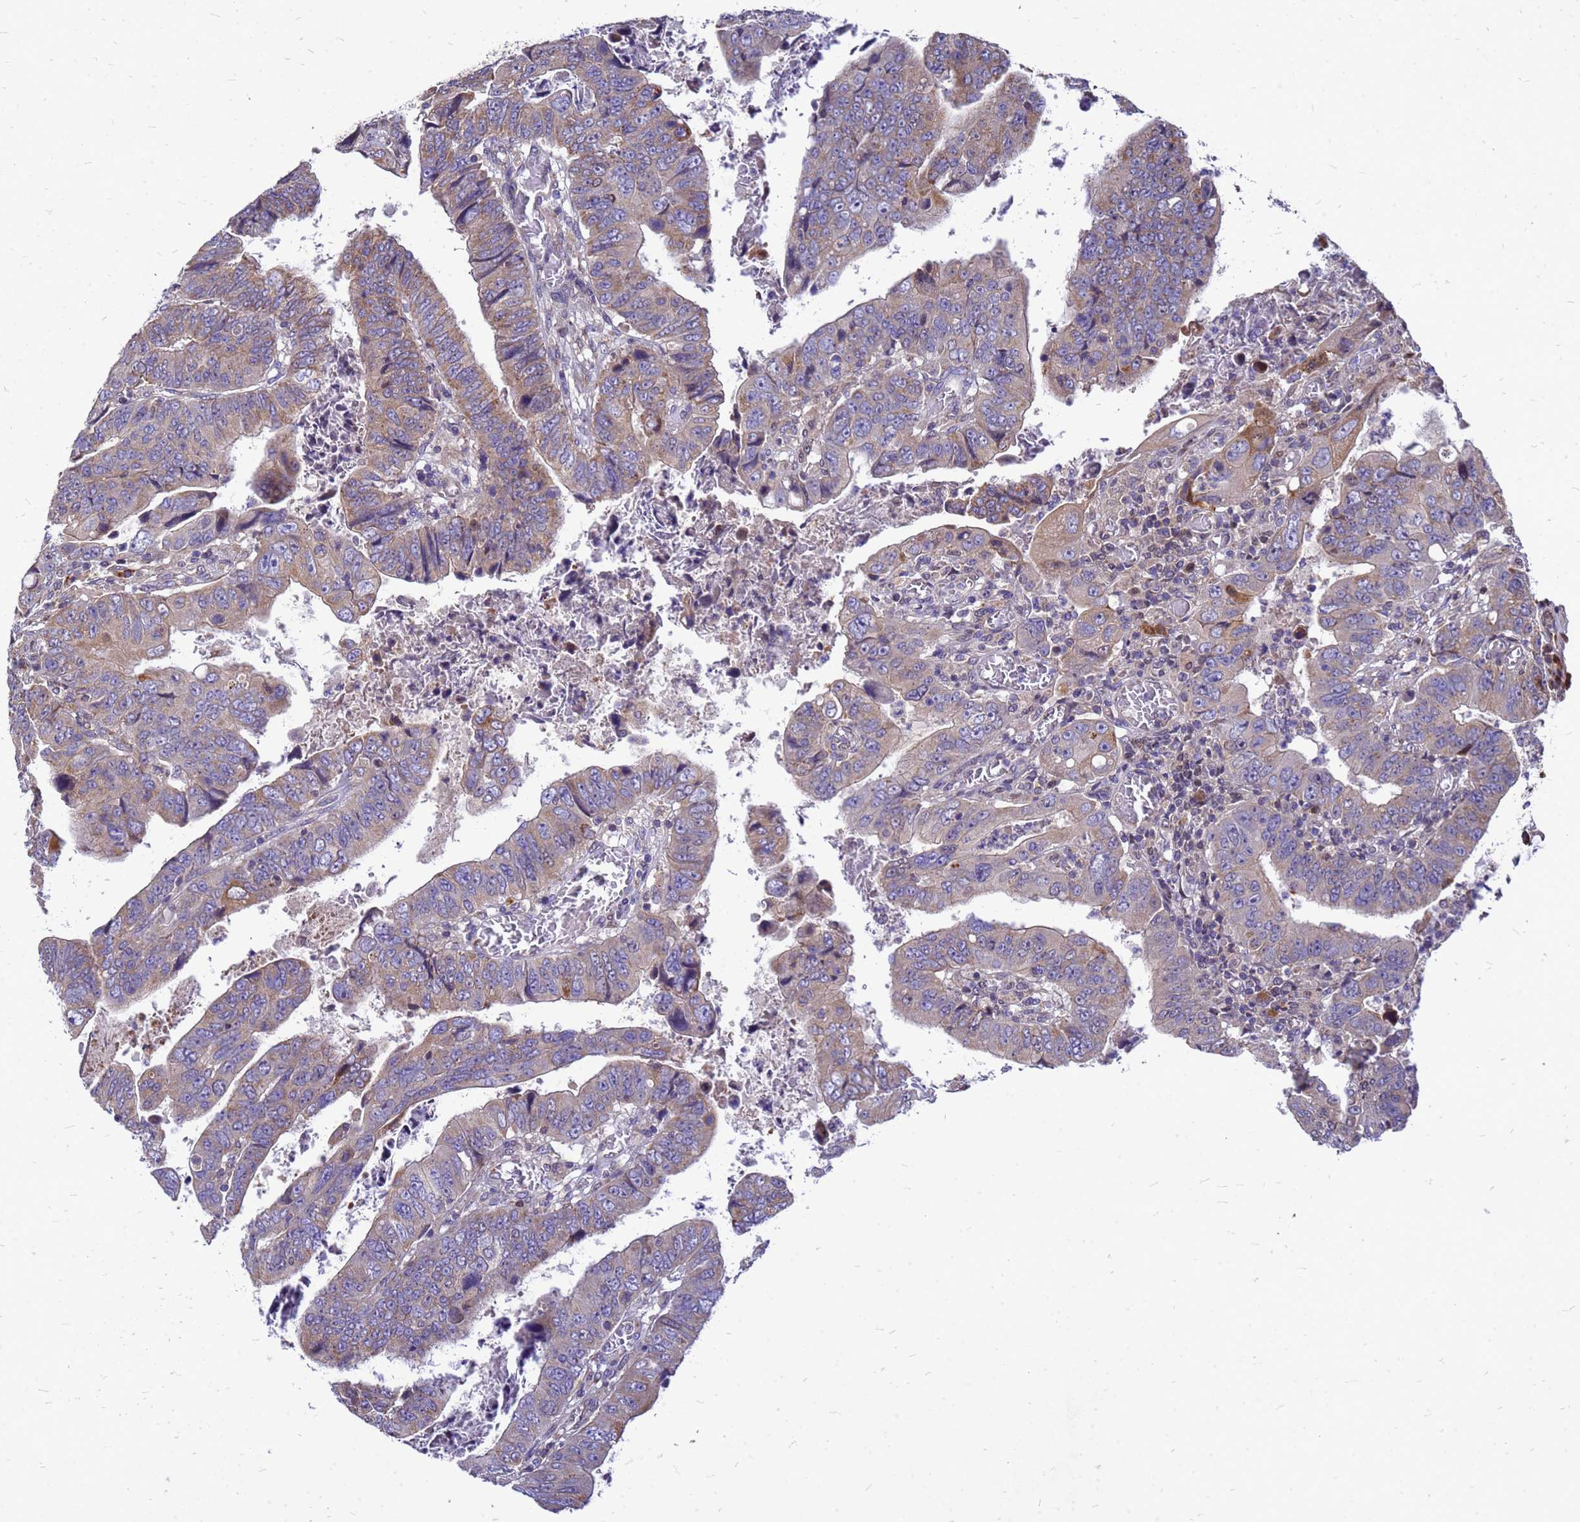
{"staining": {"intensity": "moderate", "quantity": "25%-75%", "location": "cytoplasmic/membranous"}, "tissue": "colorectal cancer", "cell_type": "Tumor cells", "image_type": "cancer", "snomed": [{"axis": "morphology", "description": "Normal tissue, NOS"}, {"axis": "morphology", "description": "Adenocarcinoma, NOS"}, {"axis": "topography", "description": "Rectum"}], "caption": "Immunohistochemistry (IHC) histopathology image of human adenocarcinoma (colorectal) stained for a protein (brown), which shows medium levels of moderate cytoplasmic/membranous staining in approximately 25%-75% of tumor cells.", "gene": "CMC4", "patient": {"sex": "female", "age": 65}}